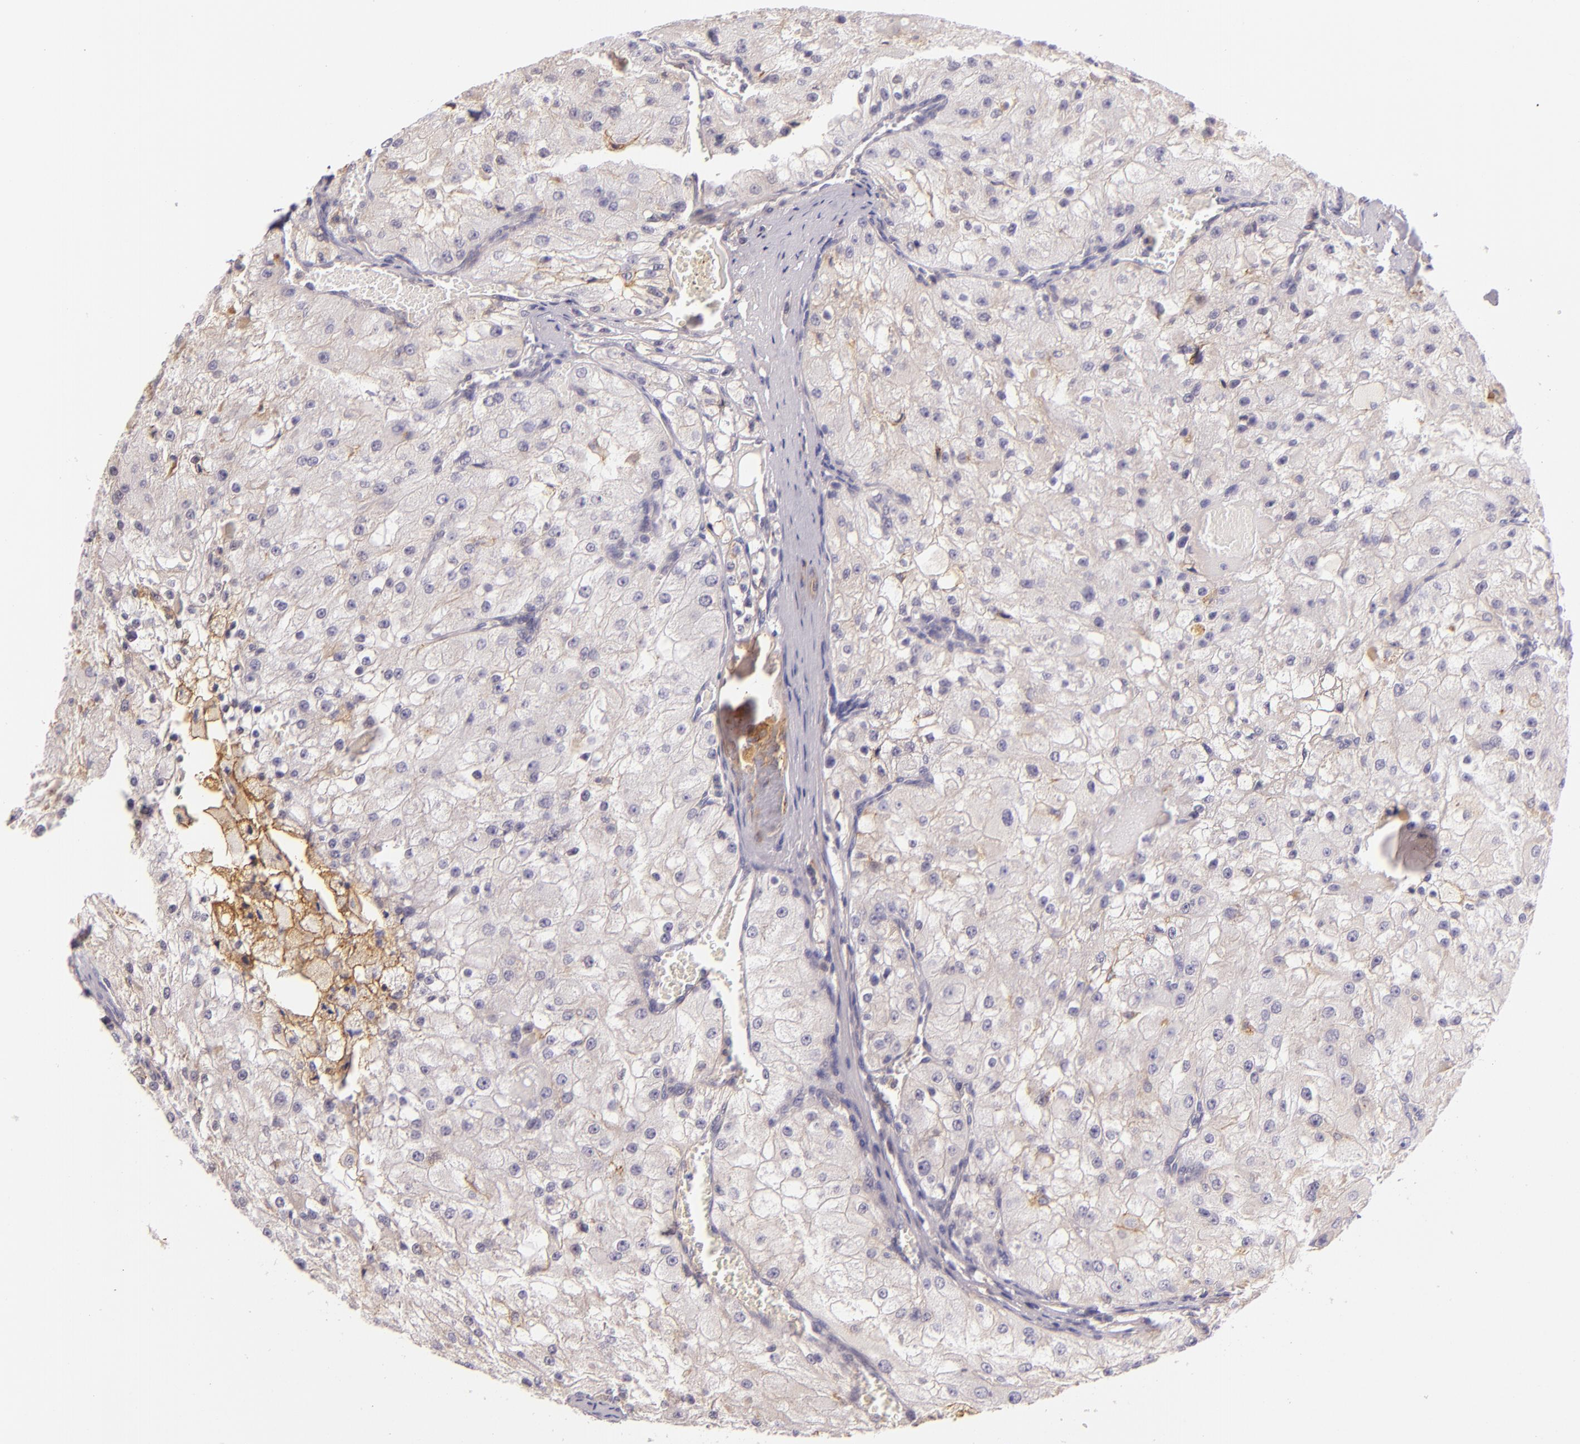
{"staining": {"intensity": "weak", "quantity": "<25%", "location": "cytoplasmic/membranous"}, "tissue": "renal cancer", "cell_type": "Tumor cells", "image_type": "cancer", "snomed": [{"axis": "morphology", "description": "Adenocarcinoma, NOS"}, {"axis": "topography", "description": "Kidney"}], "caption": "Renal cancer (adenocarcinoma) stained for a protein using immunohistochemistry exhibits no staining tumor cells.", "gene": "CTSF", "patient": {"sex": "female", "age": 74}}